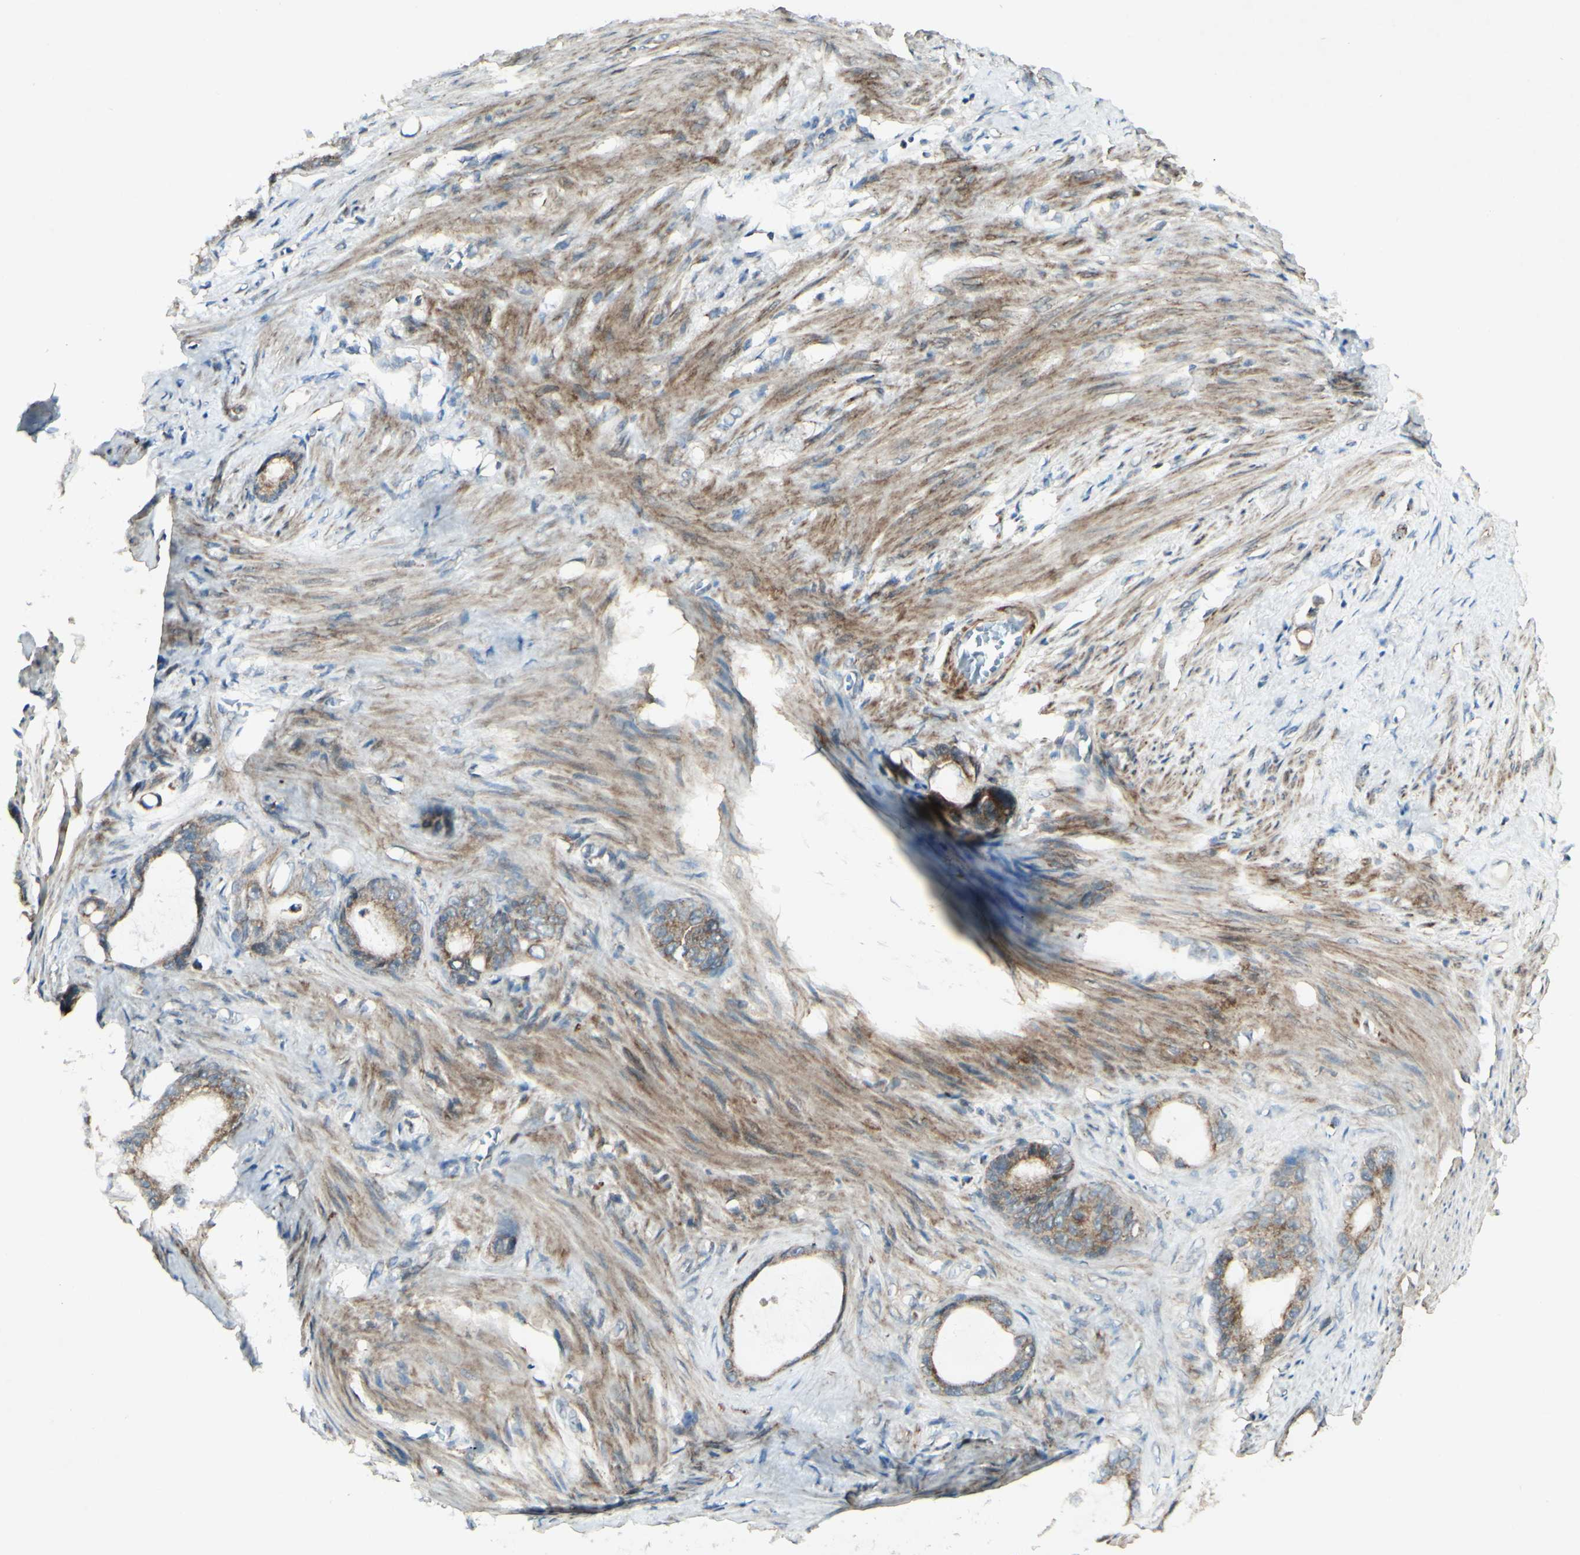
{"staining": {"intensity": "moderate", "quantity": ">75%", "location": "cytoplasmic/membranous"}, "tissue": "stomach cancer", "cell_type": "Tumor cells", "image_type": "cancer", "snomed": [{"axis": "morphology", "description": "Adenocarcinoma, NOS"}, {"axis": "topography", "description": "Stomach"}], "caption": "Immunohistochemistry (IHC) of human stomach cancer (adenocarcinoma) displays medium levels of moderate cytoplasmic/membranous expression in about >75% of tumor cells.", "gene": "DHRS3", "patient": {"sex": "female", "age": 75}}